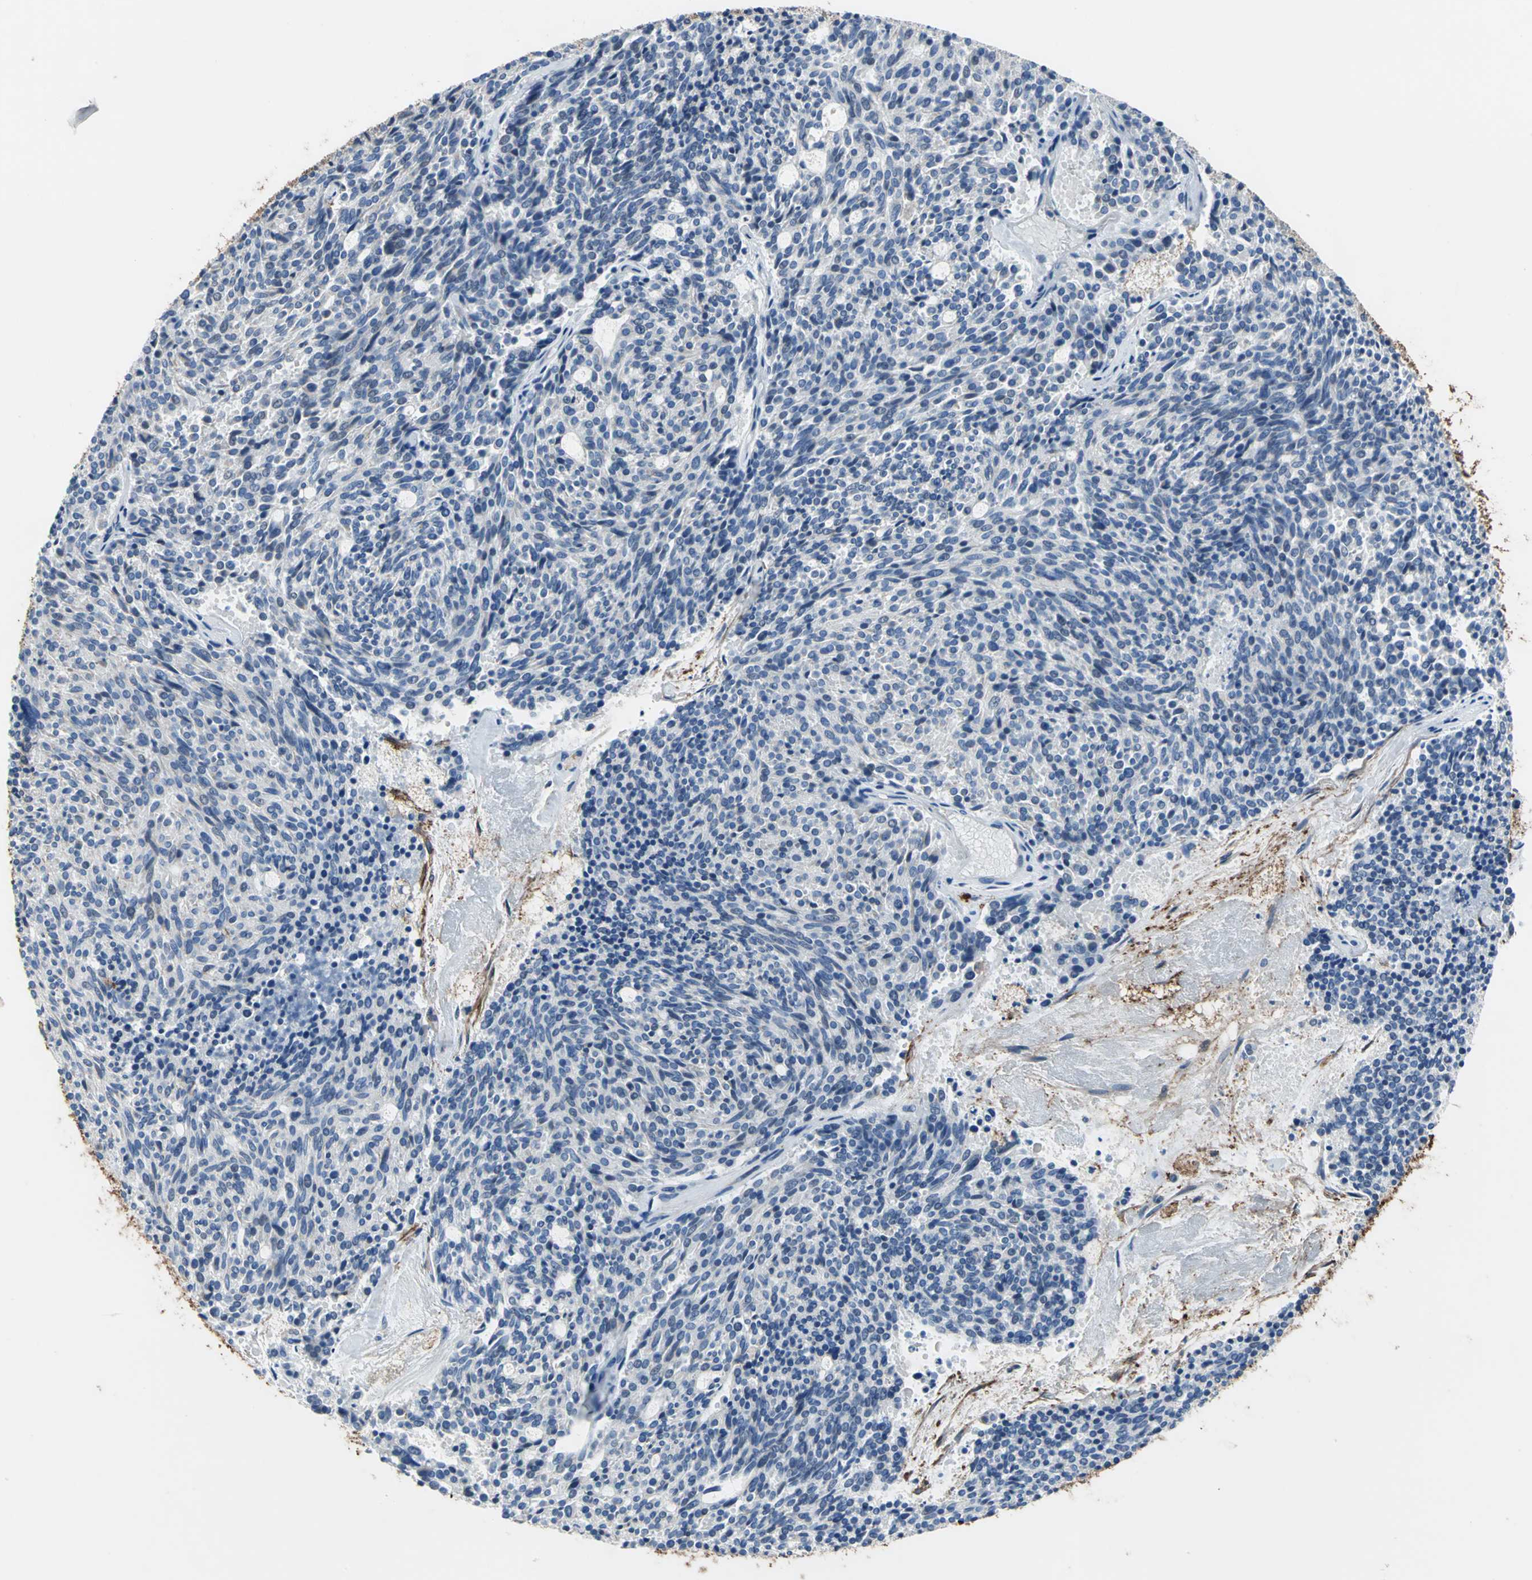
{"staining": {"intensity": "negative", "quantity": "none", "location": "none"}, "tissue": "carcinoid", "cell_type": "Tumor cells", "image_type": "cancer", "snomed": [{"axis": "morphology", "description": "Carcinoid, malignant, NOS"}, {"axis": "topography", "description": "Pancreas"}], "caption": "Immunohistochemical staining of human malignant carcinoid displays no significant staining in tumor cells.", "gene": "CD44", "patient": {"sex": "female", "age": 54}}